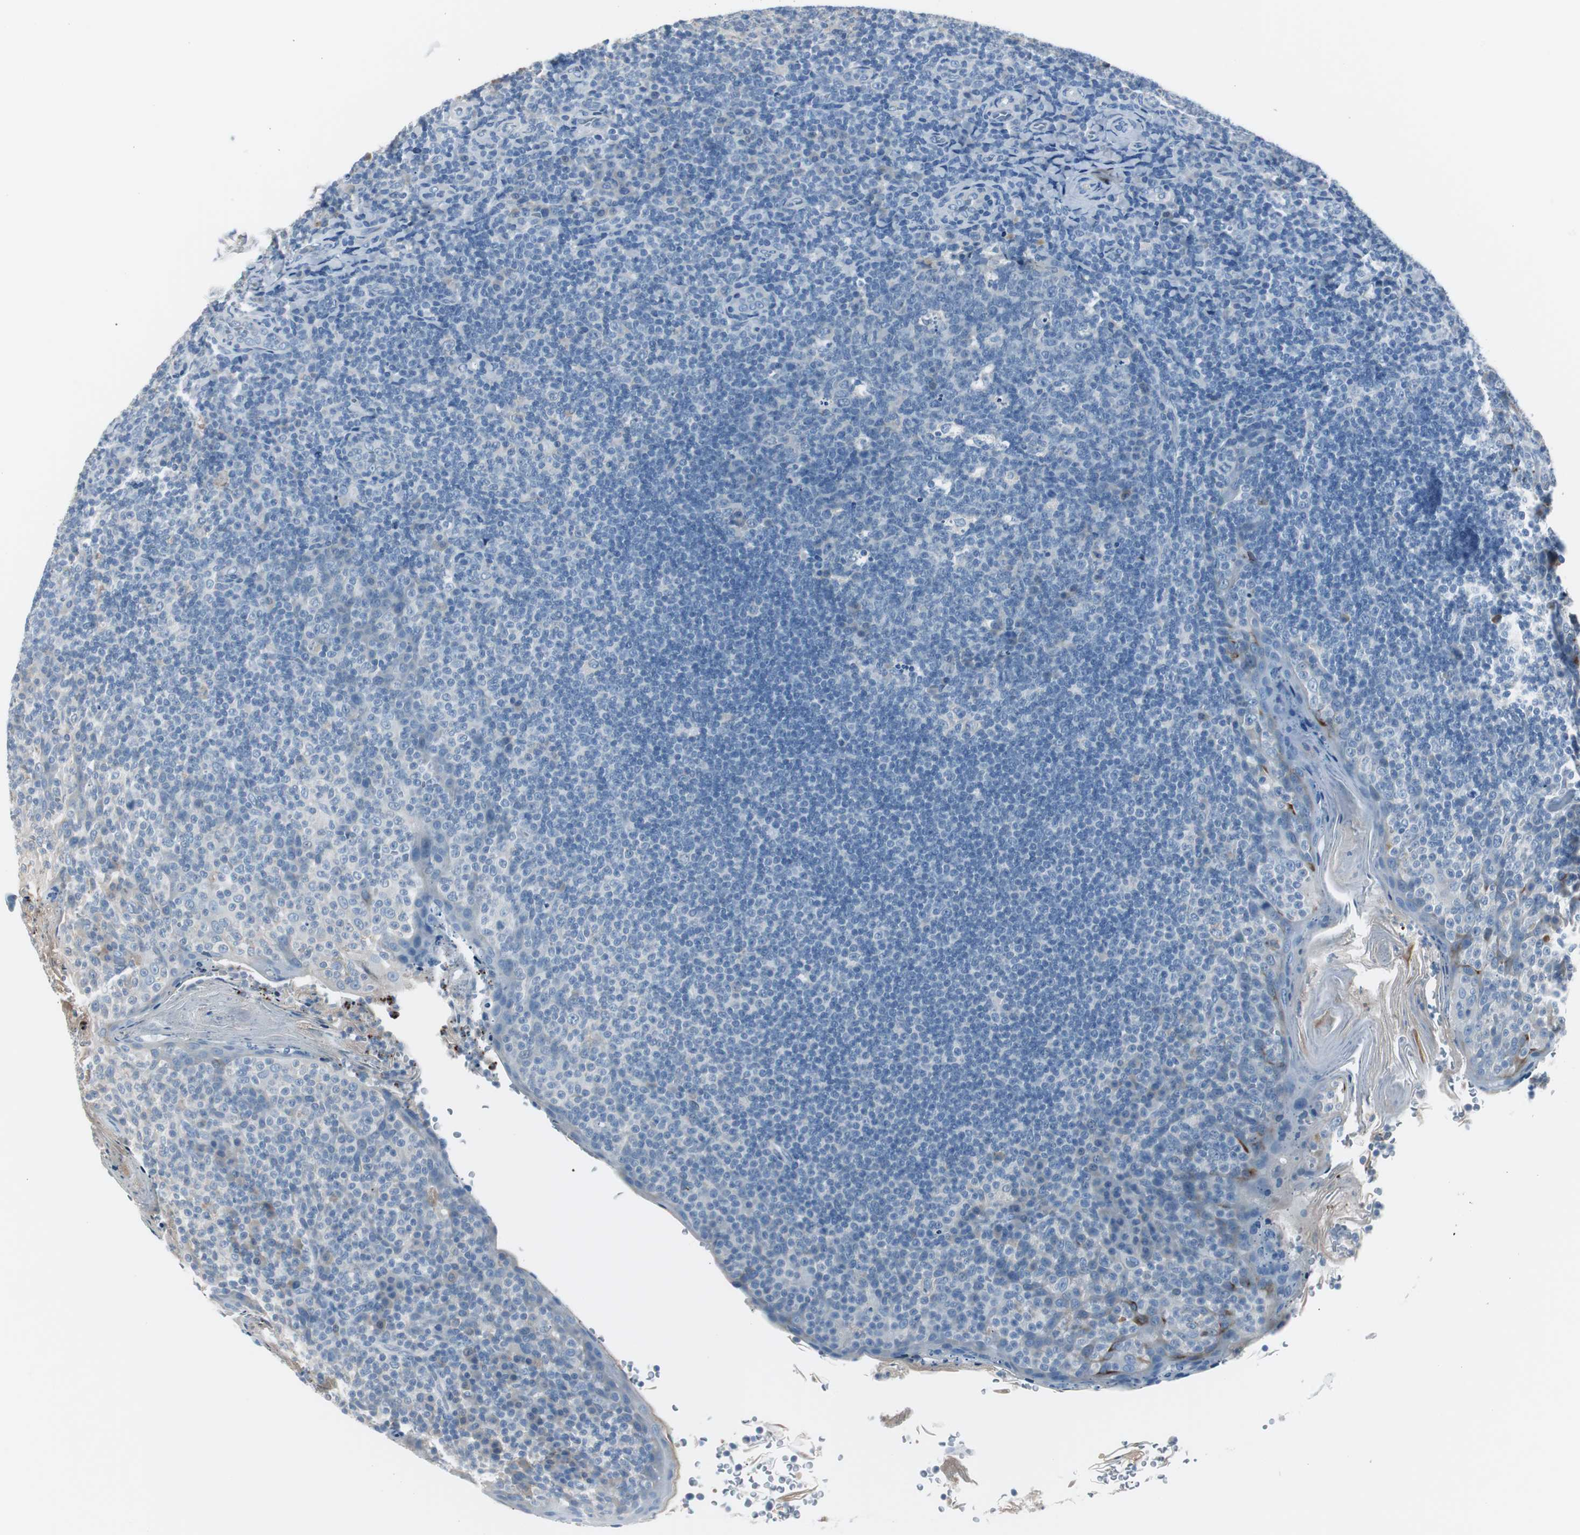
{"staining": {"intensity": "negative", "quantity": "none", "location": "none"}, "tissue": "tonsil", "cell_type": "Germinal center cells", "image_type": "normal", "snomed": [{"axis": "morphology", "description": "Normal tissue, NOS"}, {"axis": "topography", "description": "Tonsil"}], "caption": "An immunohistochemistry photomicrograph of benign tonsil is shown. There is no staining in germinal center cells of tonsil.", "gene": "SERPINF1", "patient": {"sex": "male", "age": 17}}